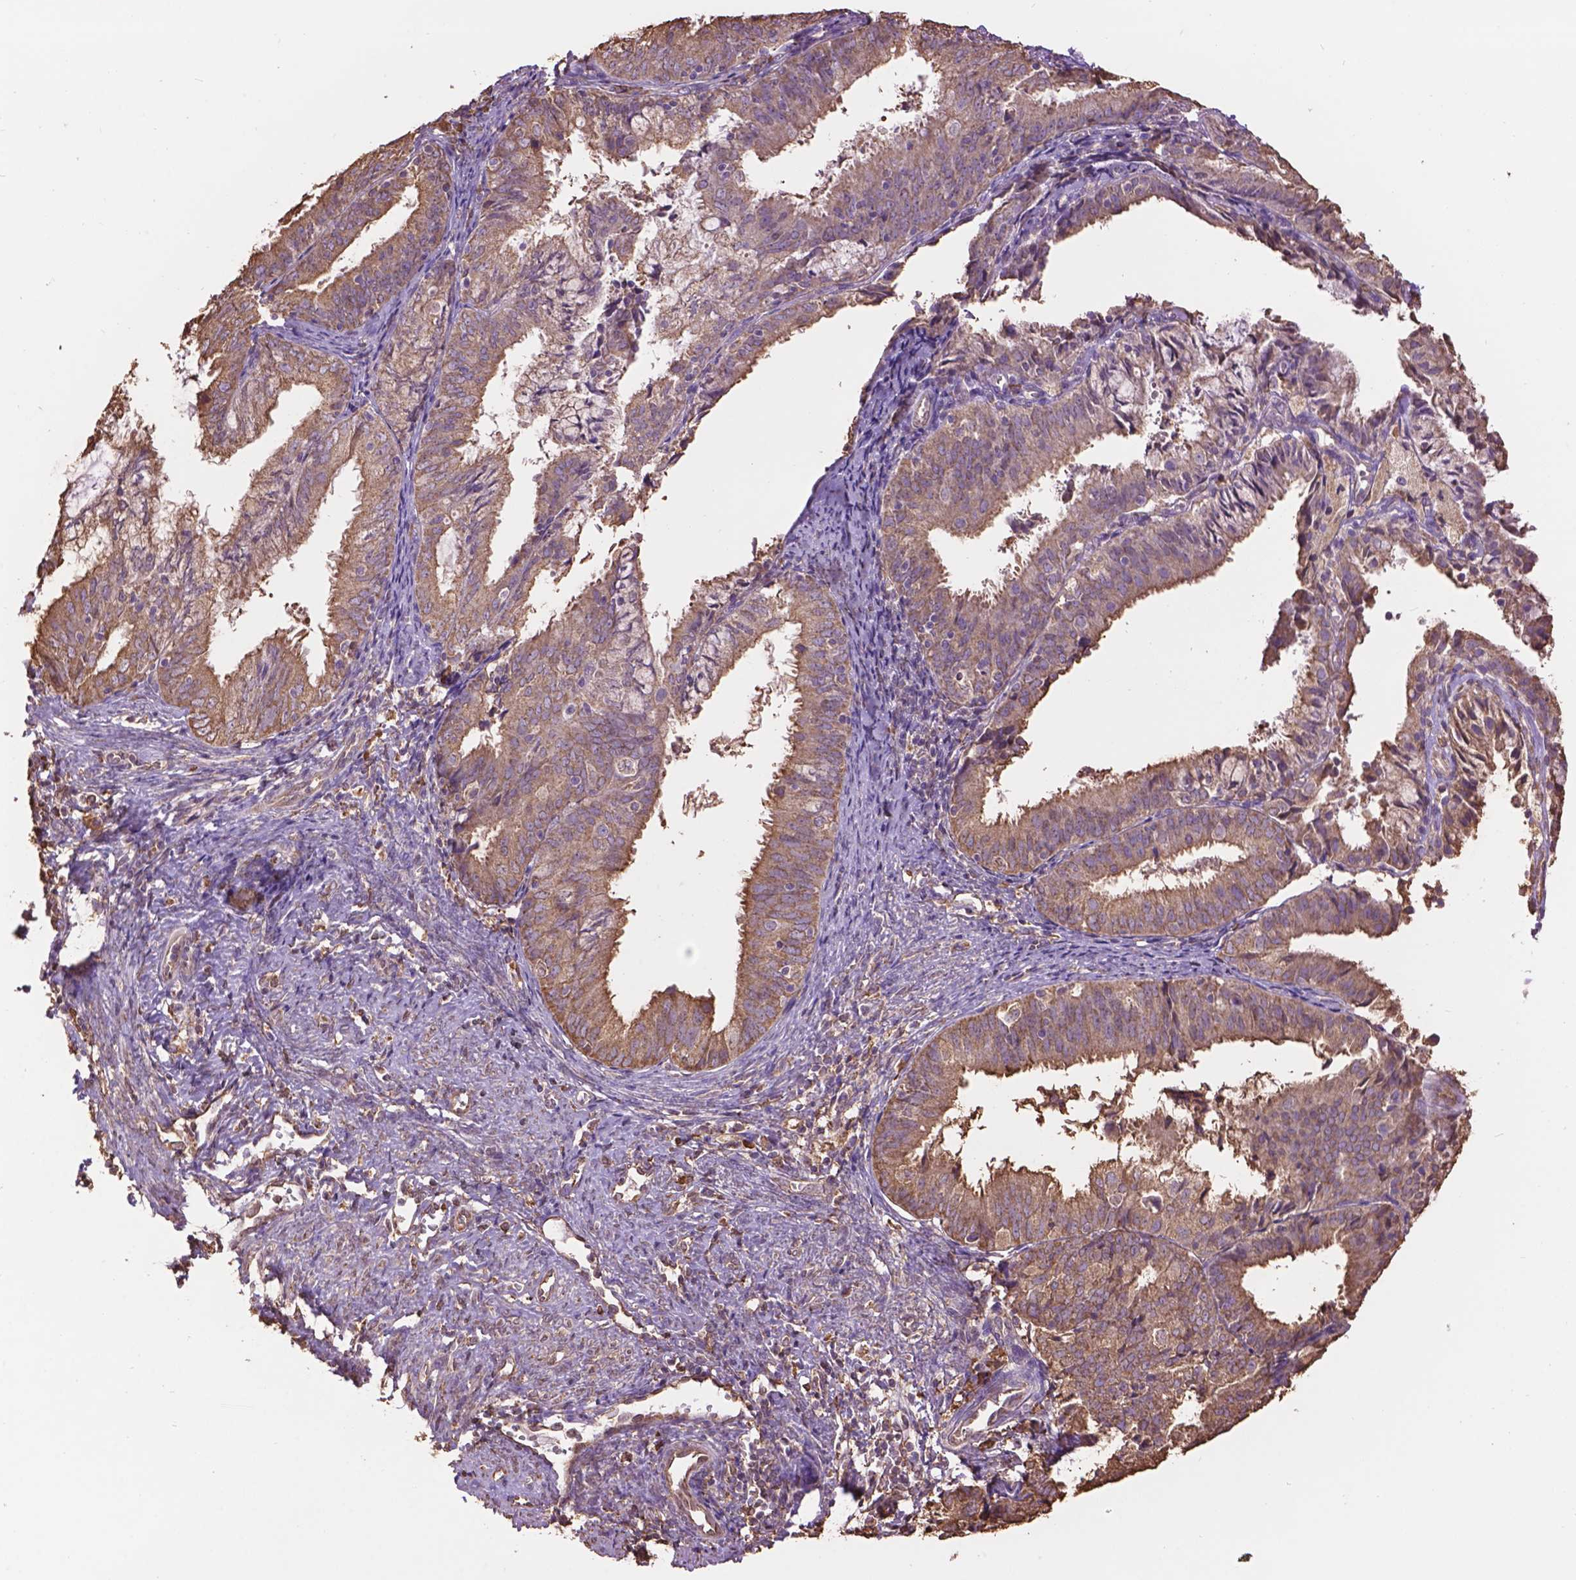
{"staining": {"intensity": "moderate", "quantity": ">75%", "location": "cytoplasmic/membranous"}, "tissue": "endometrial cancer", "cell_type": "Tumor cells", "image_type": "cancer", "snomed": [{"axis": "morphology", "description": "Adenocarcinoma, NOS"}, {"axis": "topography", "description": "Endometrium"}], "caption": "DAB (3,3'-diaminobenzidine) immunohistochemical staining of human adenocarcinoma (endometrial) displays moderate cytoplasmic/membranous protein expression in approximately >75% of tumor cells.", "gene": "PPP2R5E", "patient": {"sex": "female", "age": 57}}